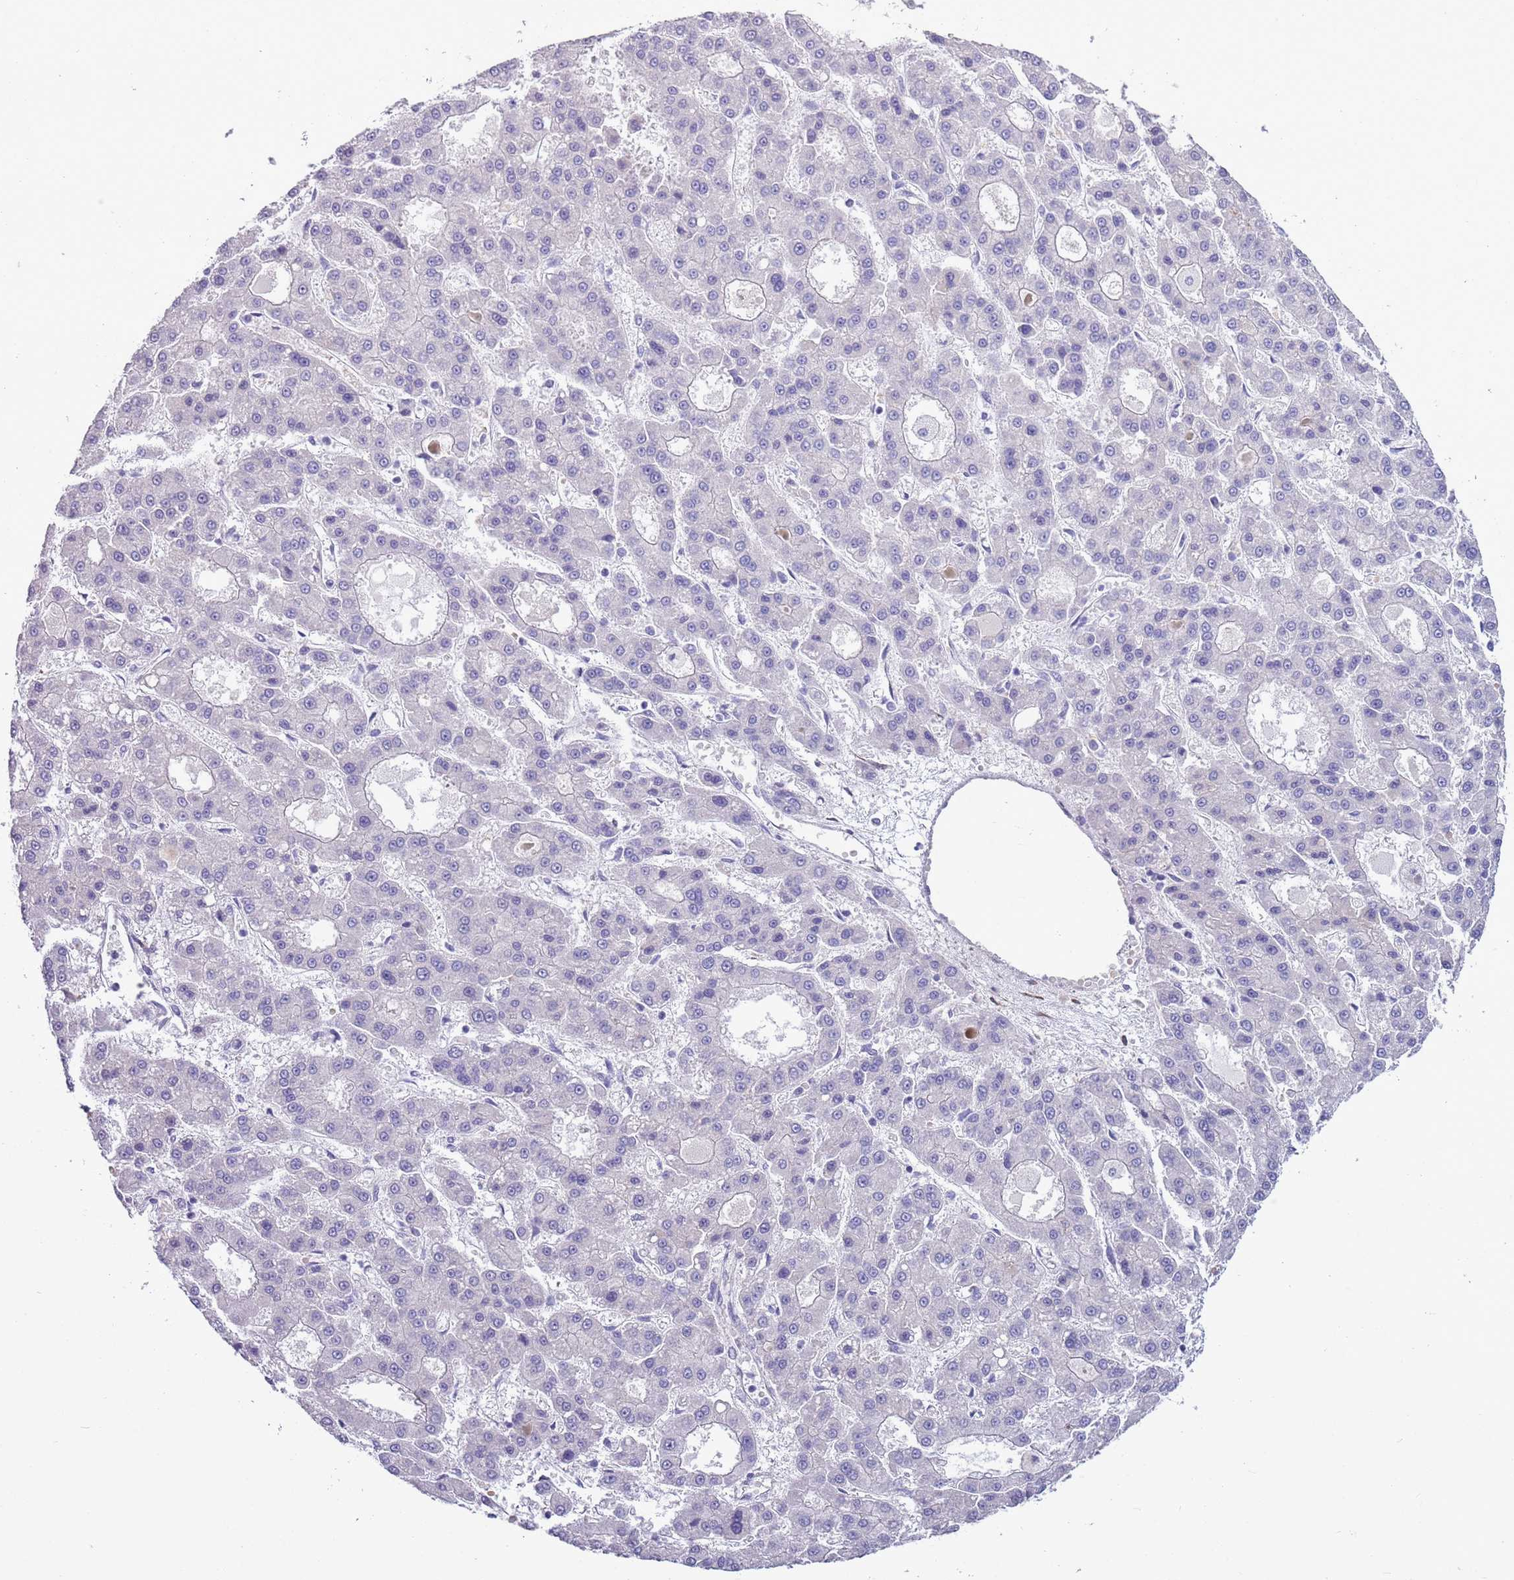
{"staining": {"intensity": "negative", "quantity": "none", "location": "none"}, "tissue": "liver cancer", "cell_type": "Tumor cells", "image_type": "cancer", "snomed": [{"axis": "morphology", "description": "Carcinoma, Hepatocellular, NOS"}, {"axis": "topography", "description": "Liver"}], "caption": "This is a photomicrograph of immunohistochemistry staining of hepatocellular carcinoma (liver), which shows no expression in tumor cells.", "gene": "MRPL32", "patient": {"sex": "male", "age": 70}}